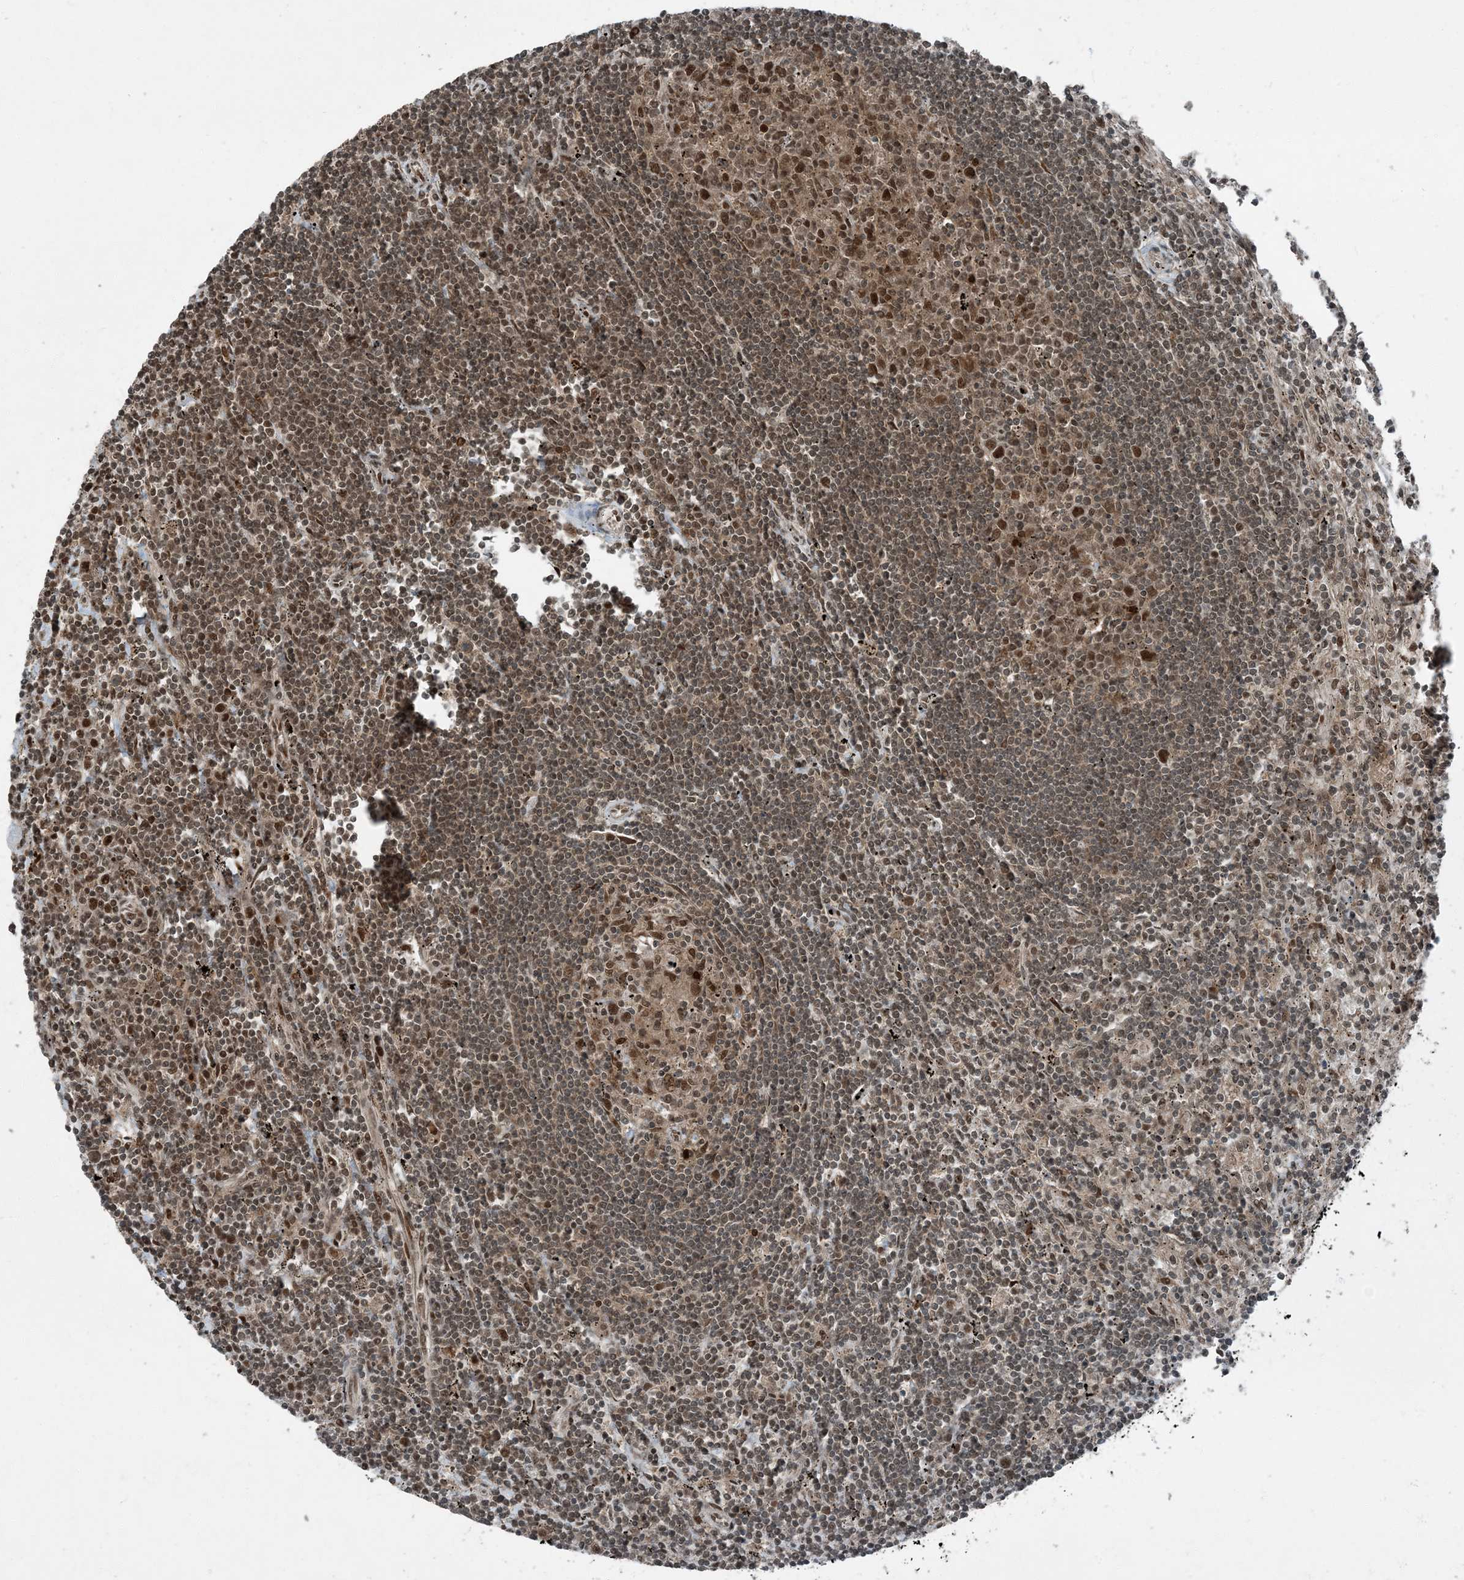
{"staining": {"intensity": "moderate", "quantity": ">75%", "location": "nuclear"}, "tissue": "lymphoma", "cell_type": "Tumor cells", "image_type": "cancer", "snomed": [{"axis": "morphology", "description": "Malignant lymphoma, non-Hodgkin's type, Low grade"}, {"axis": "topography", "description": "Spleen"}], "caption": "Immunohistochemical staining of human lymphoma reveals medium levels of moderate nuclear protein expression in about >75% of tumor cells. (IHC, brightfield microscopy, high magnification).", "gene": "TRAPPC12", "patient": {"sex": "male", "age": 76}}